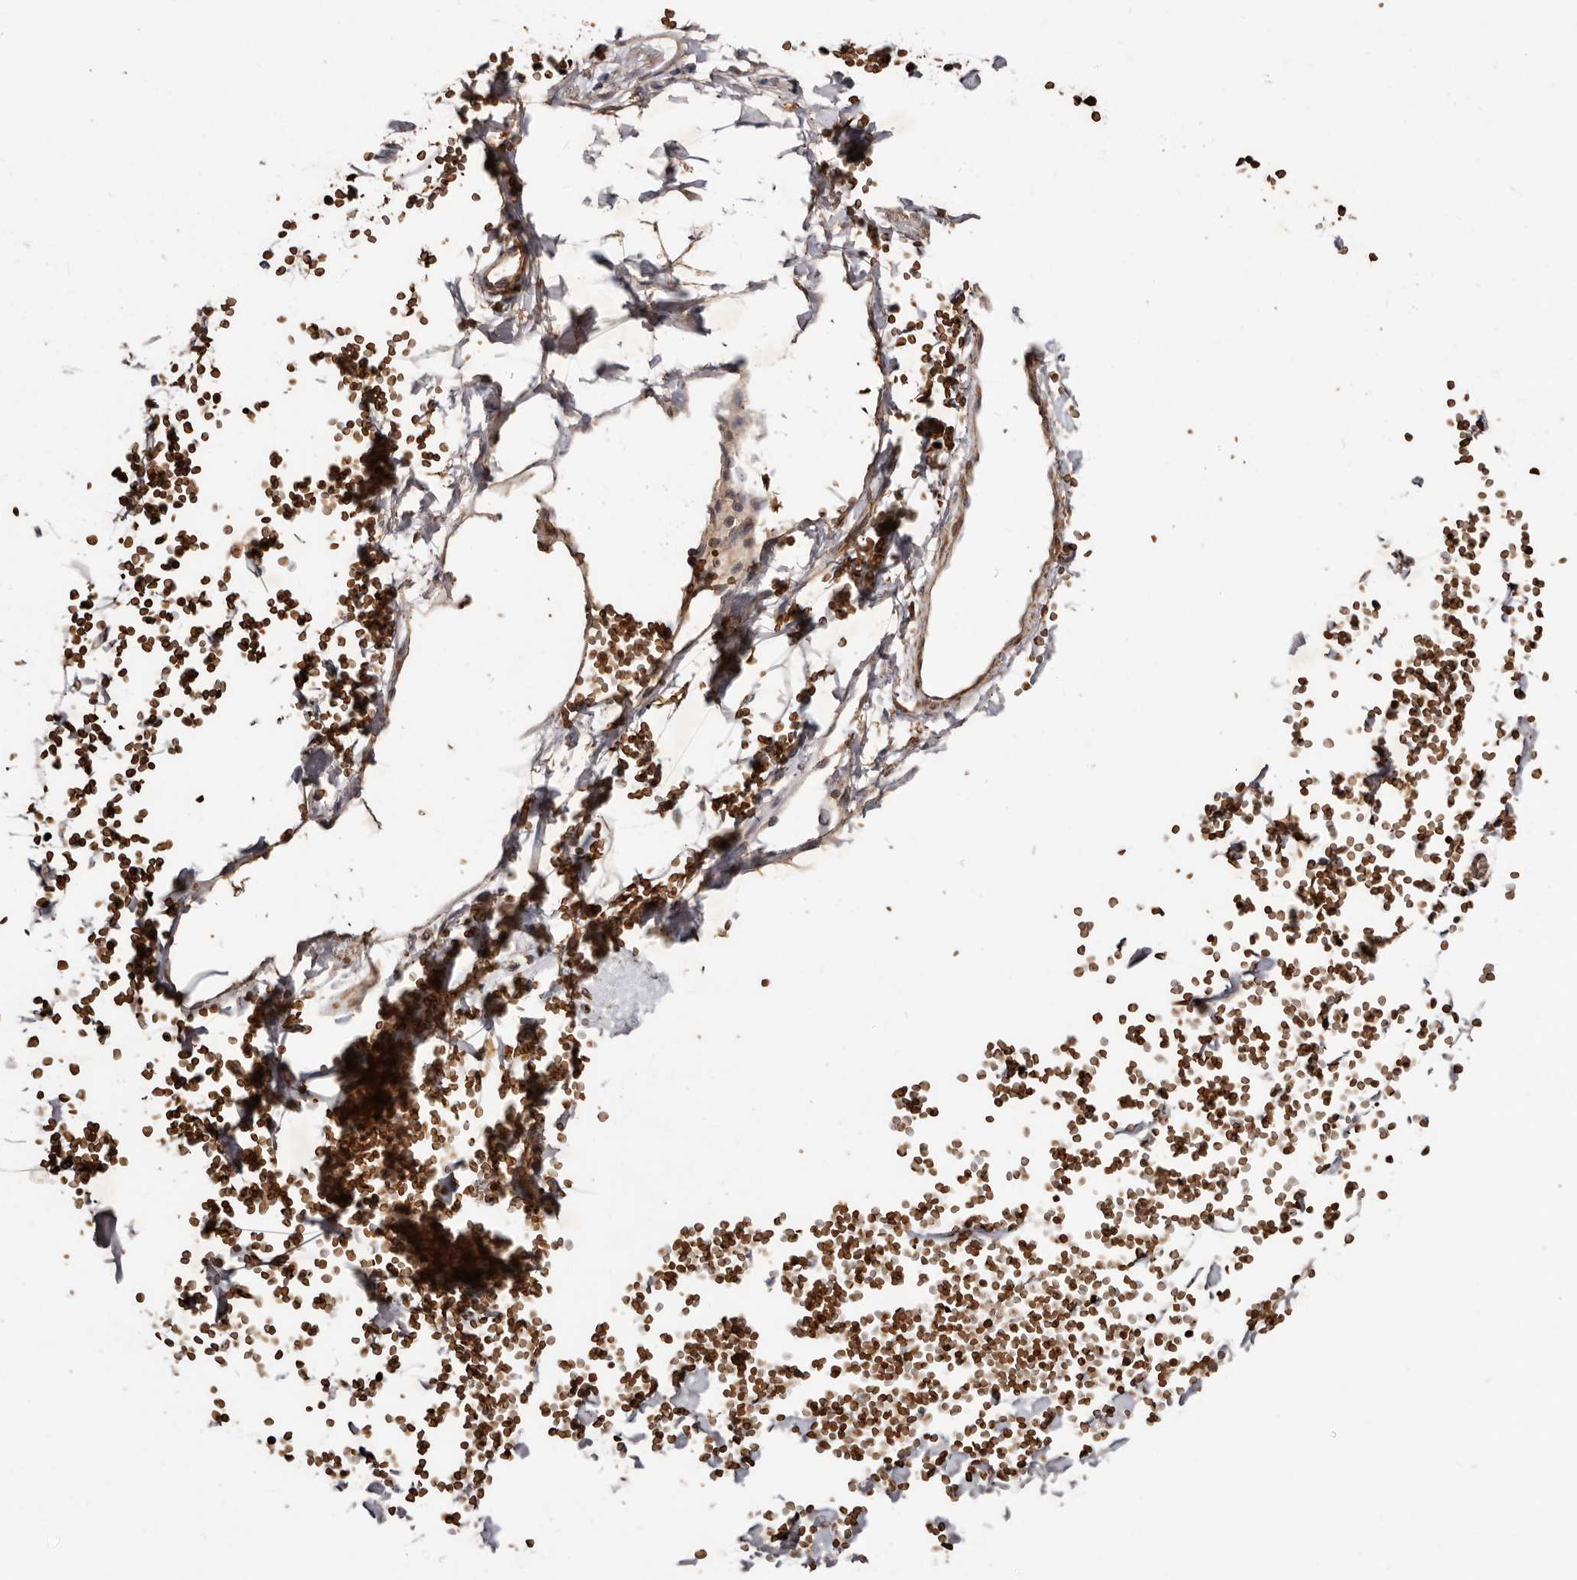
{"staining": {"intensity": "moderate", "quantity": "25%-75%", "location": "cytoplasmic/membranous"}, "tissue": "adipose tissue", "cell_type": "Adipocytes", "image_type": "normal", "snomed": [{"axis": "morphology", "description": "Normal tissue, NOS"}, {"axis": "topography", "description": "Breast"}], "caption": "Immunohistochemistry (DAB (3,3'-diaminobenzidine)) staining of normal human adipose tissue reveals moderate cytoplasmic/membranous protein staining in approximately 25%-75% of adipocytes.", "gene": "GRAMD2A", "patient": {"sex": "female", "age": 23}}